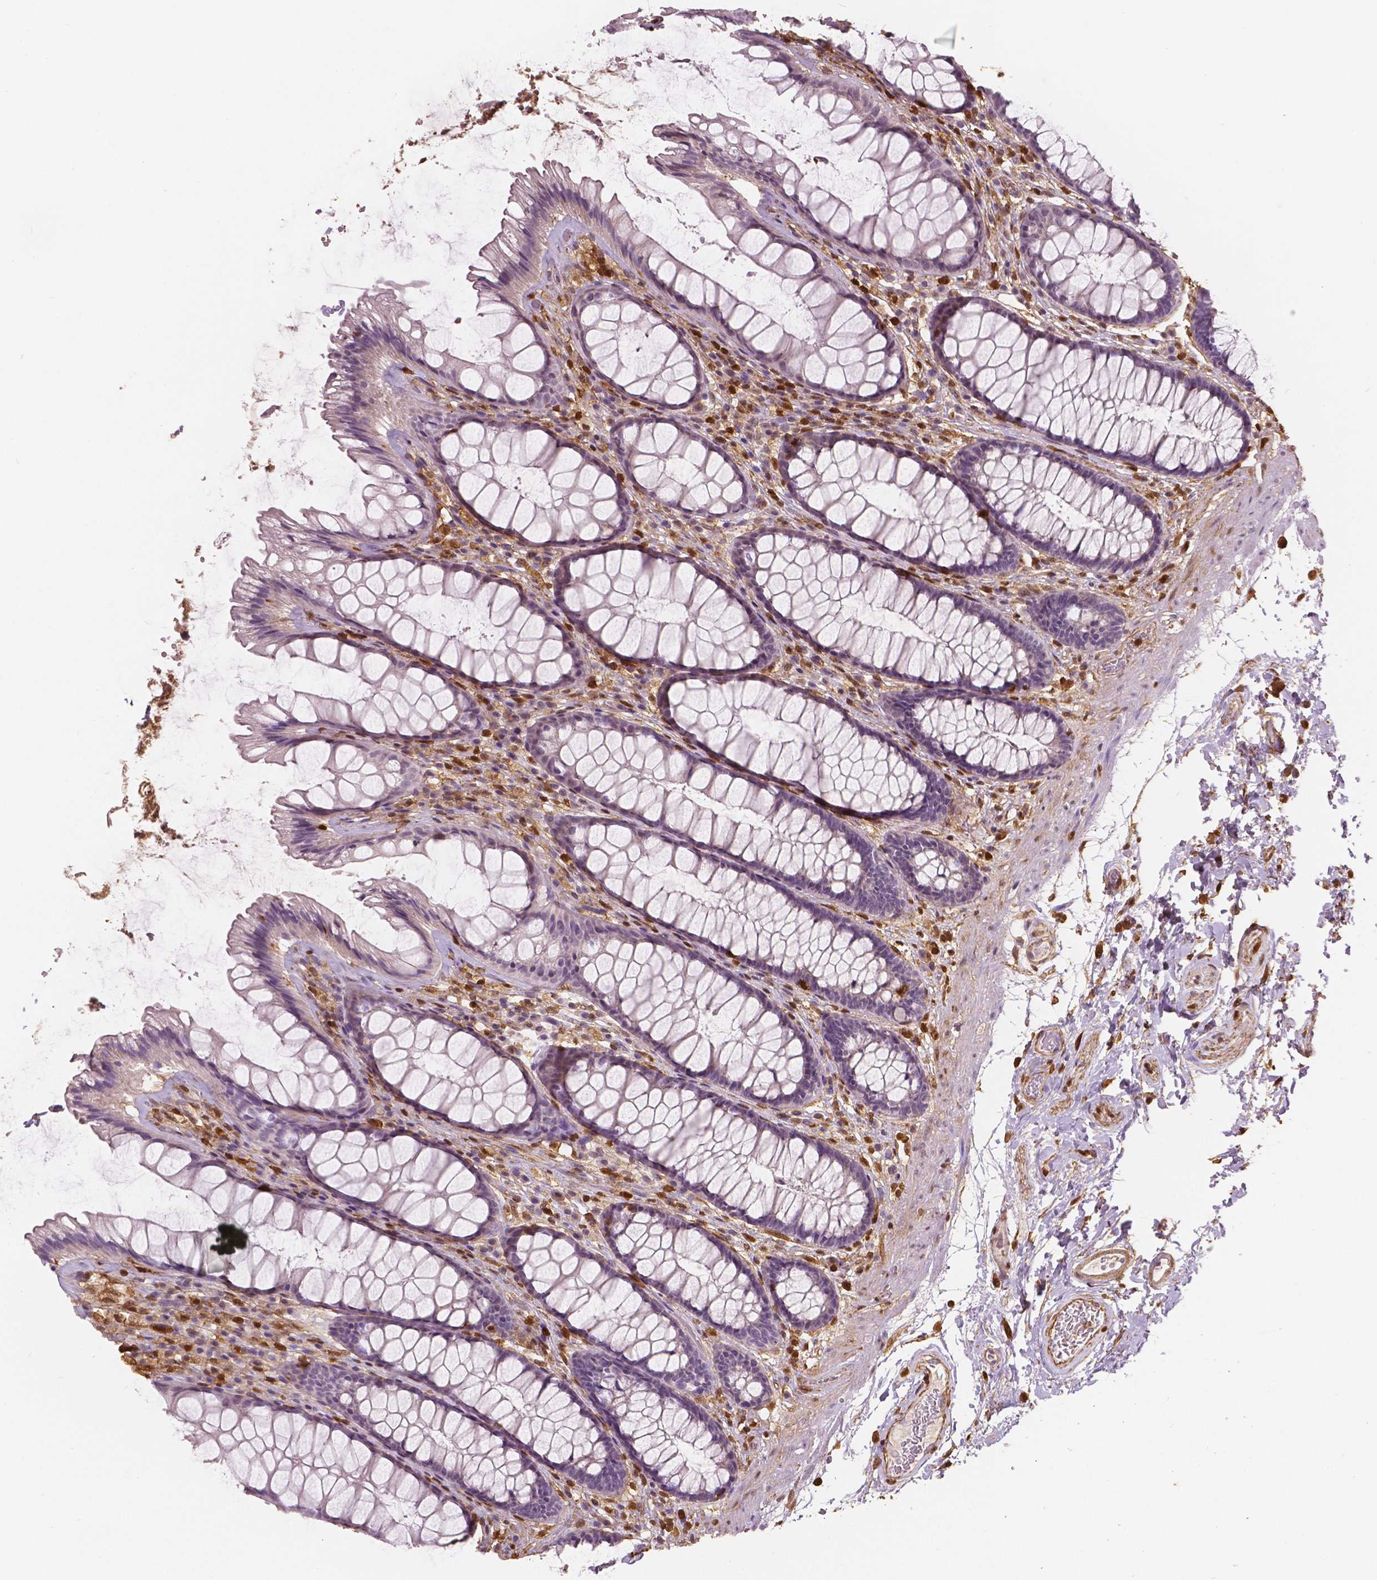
{"staining": {"intensity": "negative", "quantity": "none", "location": "none"}, "tissue": "rectum", "cell_type": "Glandular cells", "image_type": "normal", "snomed": [{"axis": "morphology", "description": "Normal tissue, NOS"}, {"axis": "topography", "description": "Rectum"}], "caption": "Rectum stained for a protein using IHC displays no positivity glandular cells.", "gene": "S100A4", "patient": {"sex": "male", "age": 72}}